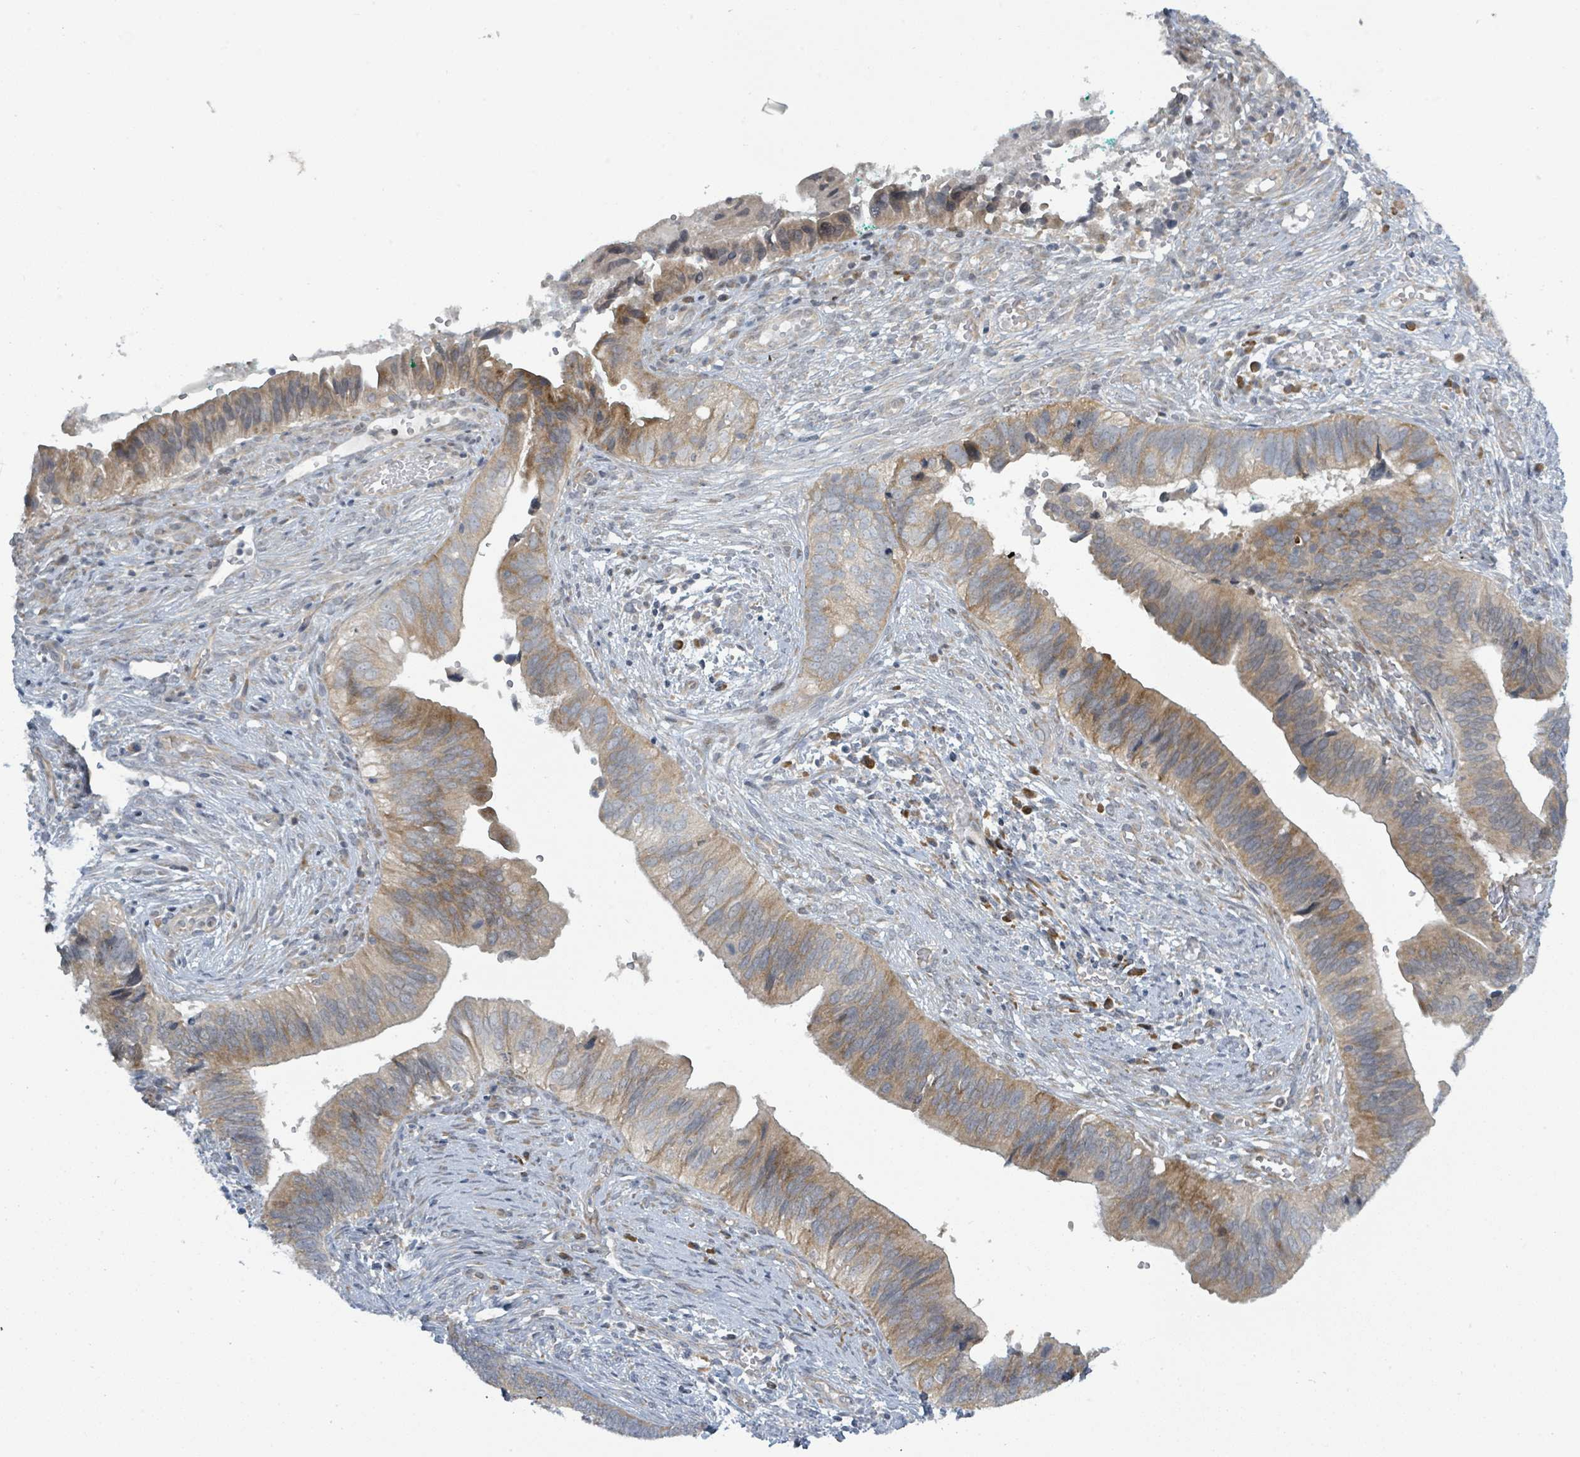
{"staining": {"intensity": "moderate", "quantity": ">75%", "location": "cytoplasmic/membranous"}, "tissue": "cervical cancer", "cell_type": "Tumor cells", "image_type": "cancer", "snomed": [{"axis": "morphology", "description": "Adenocarcinoma, NOS"}, {"axis": "topography", "description": "Cervix"}], "caption": "Adenocarcinoma (cervical) was stained to show a protein in brown. There is medium levels of moderate cytoplasmic/membranous positivity in about >75% of tumor cells.", "gene": "RPL32", "patient": {"sex": "female", "age": 42}}